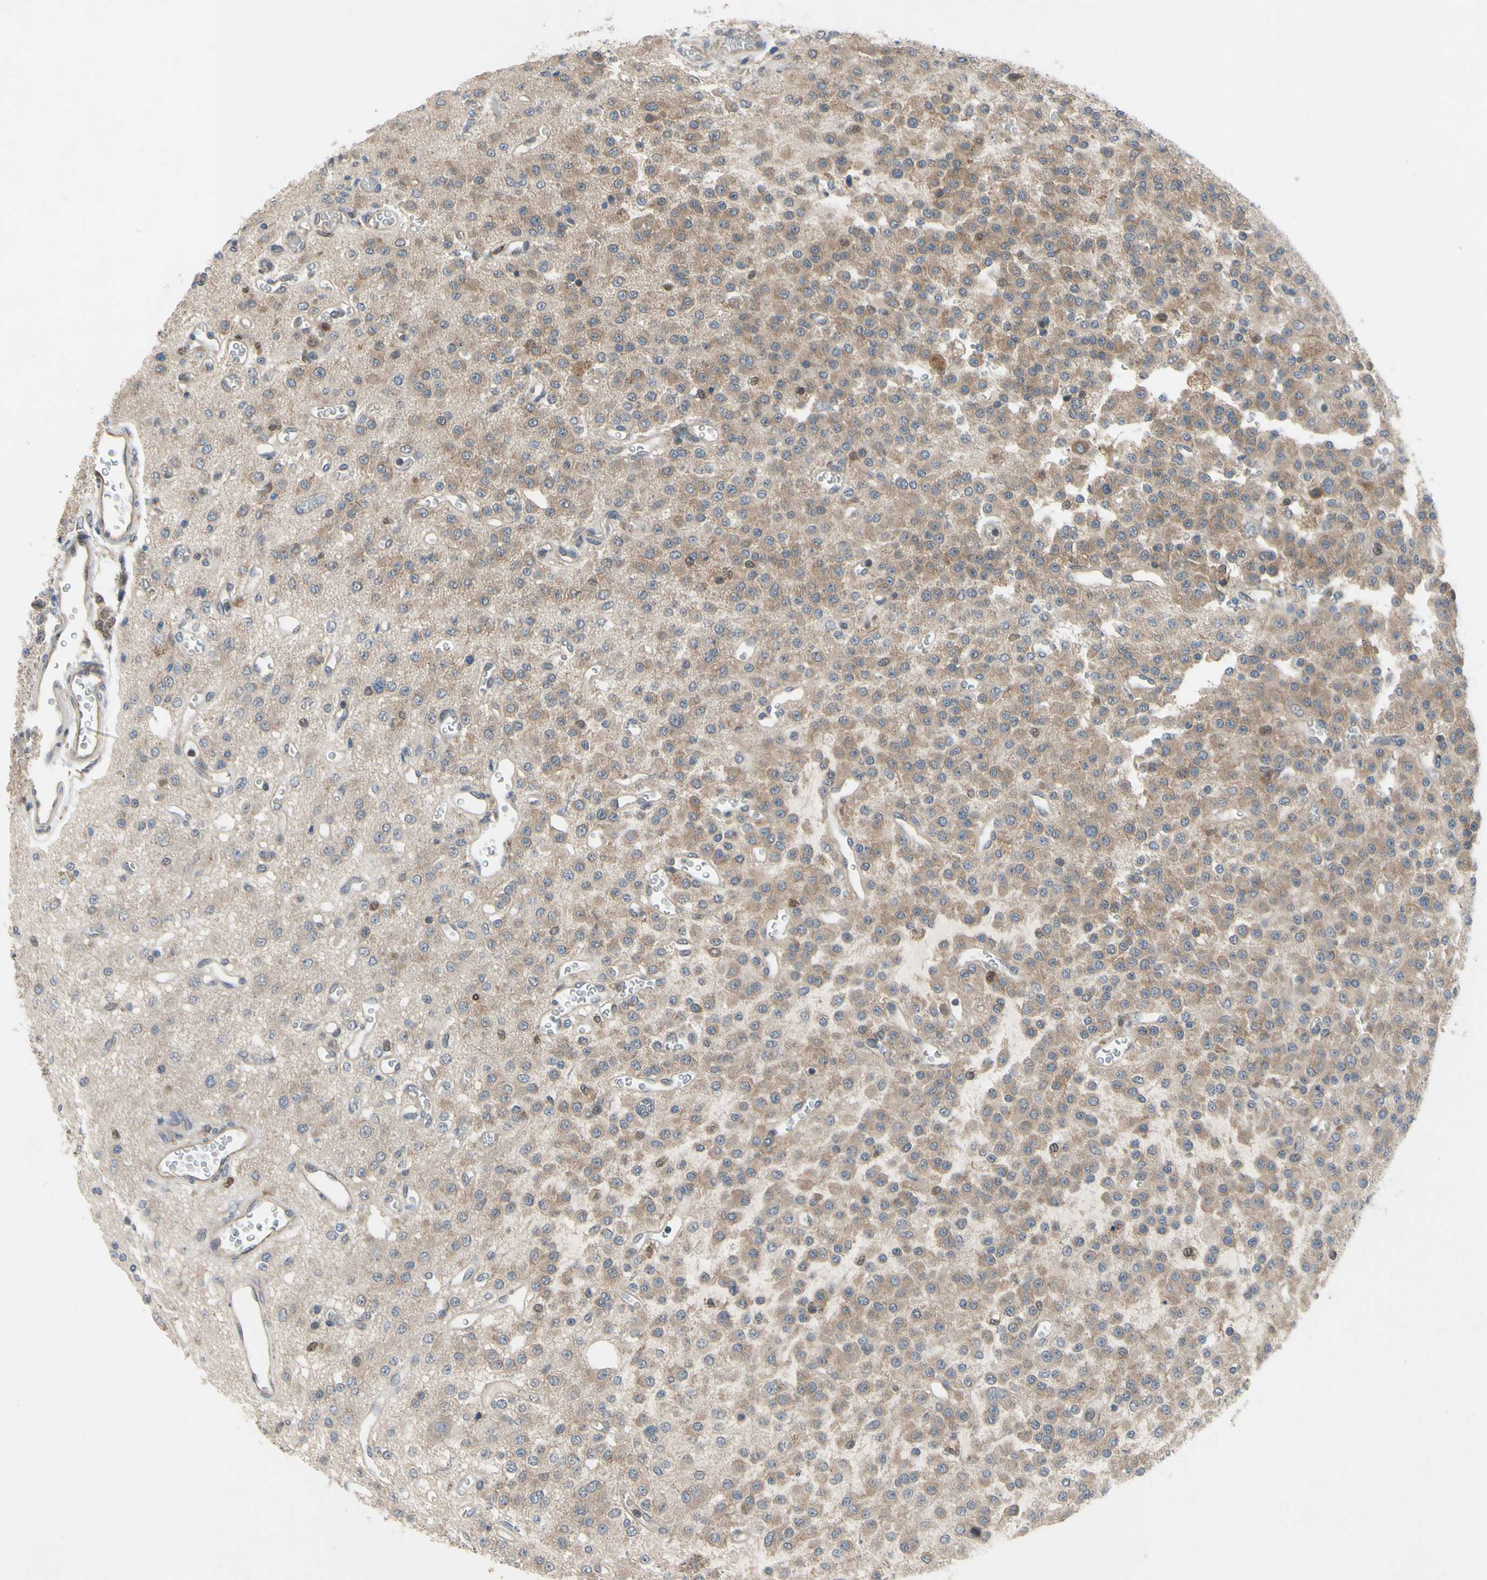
{"staining": {"intensity": "weak", "quantity": "25%-75%", "location": "cytoplasmic/membranous"}, "tissue": "glioma", "cell_type": "Tumor cells", "image_type": "cancer", "snomed": [{"axis": "morphology", "description": "Glioma, malignant, Low grade"}, {"axis": "topography", "description": "Brain"}], "caption": "Immunohistochemistry photomicrograph of neoplastic tissue: human glioma stained using IHC shows low levels of weak protein expression localized specifically in the cytoplasmic/membranous of tumor cells, appearing as a cytoplasmic/membranous brown color.", "gene": "XIAP", "patient": {"sex": "male", "age": 38}}